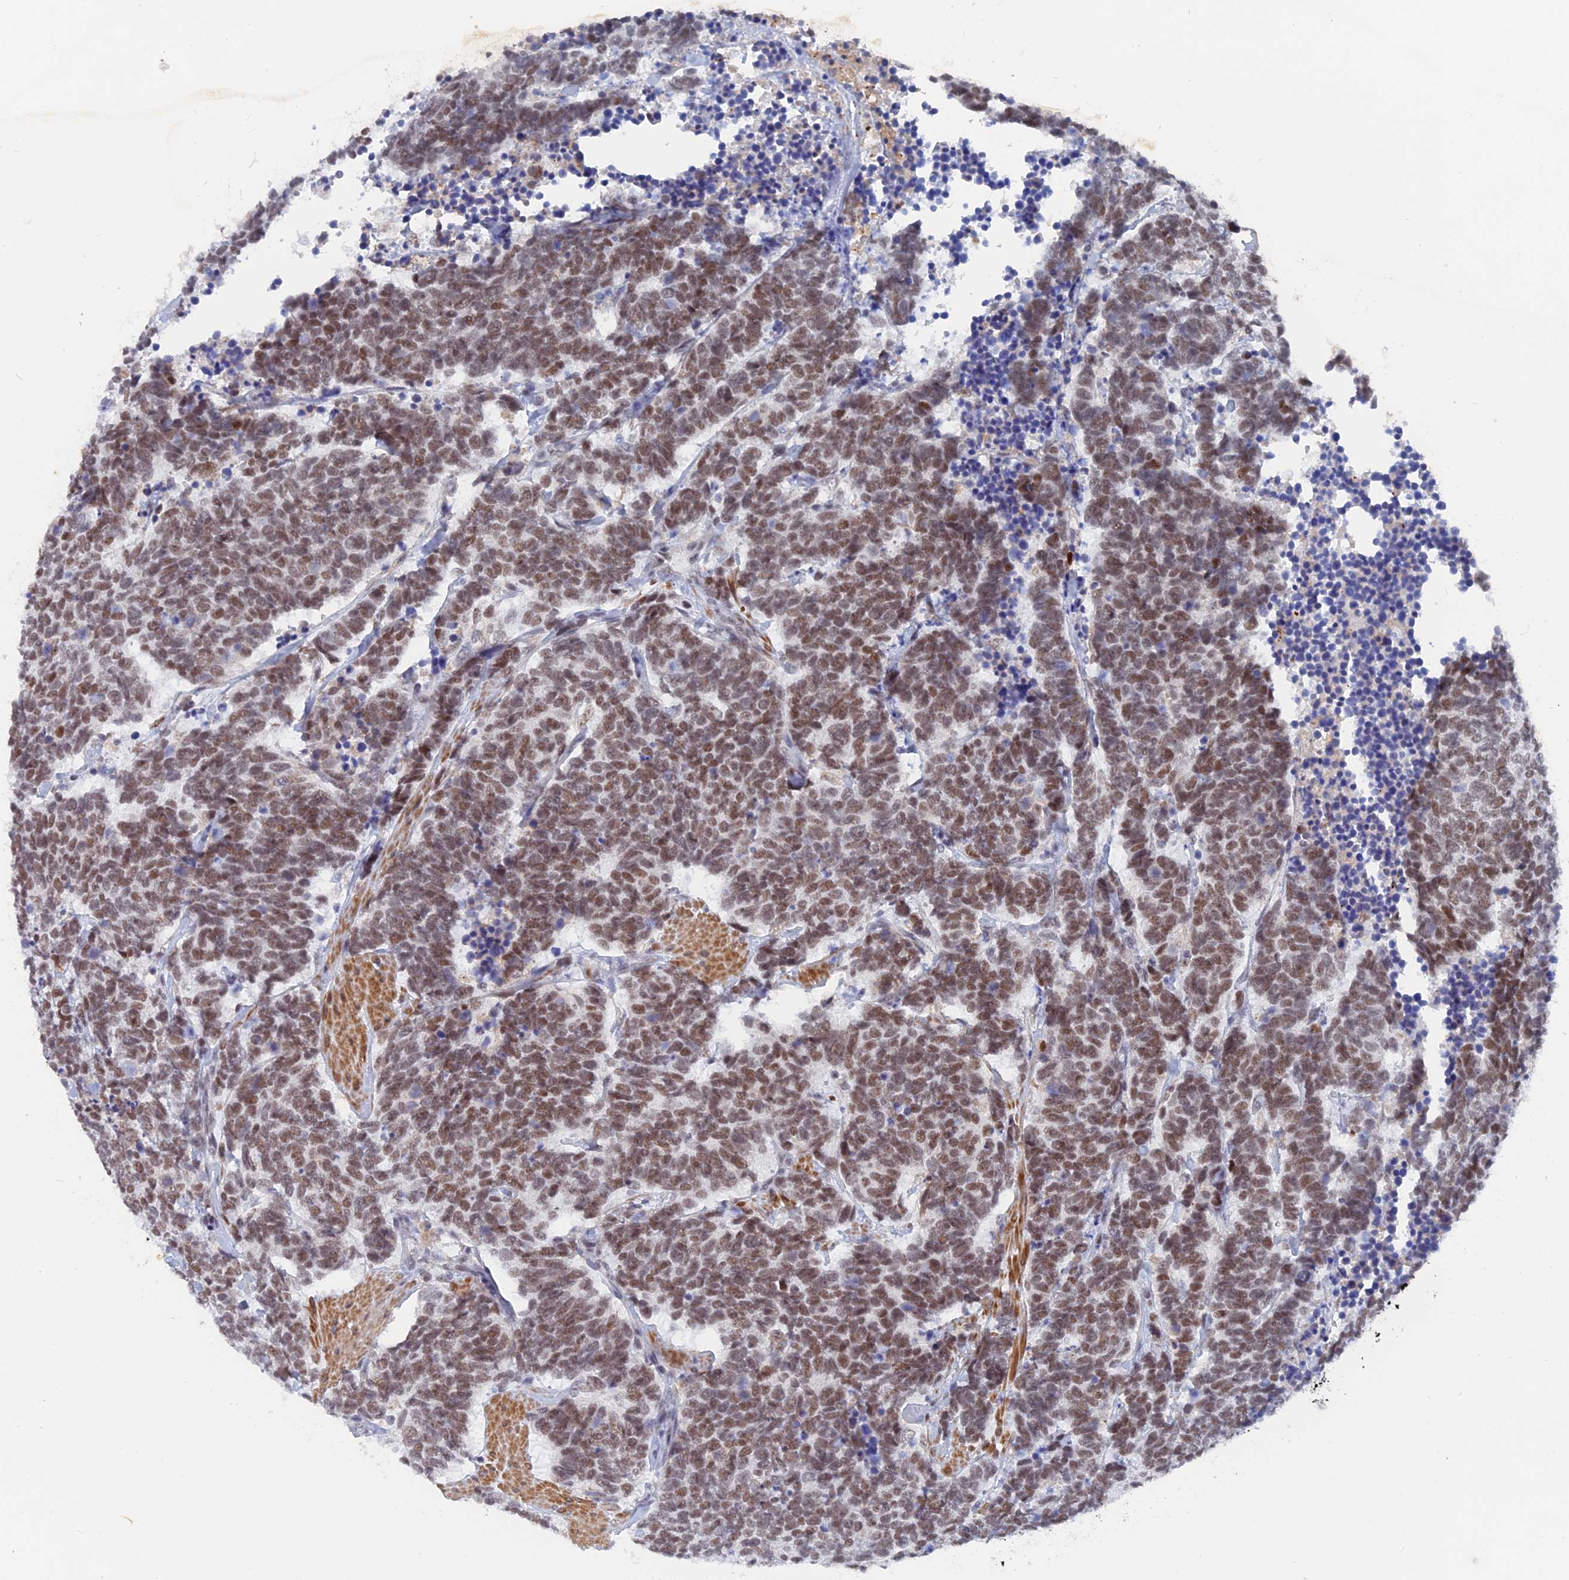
{"staining": {"intensity": "moderate", "quantity": ">75%", "location": "nuclear"}, "tissue": "carcinoid", "cell_type": "Tumor cells", "image_type": "cancer", "snomed": [{"axis": "morphology", "description": "Carcinoma, NOS"}, {"axis": "morphology", "description": "Carcinoid, malignant, NOS"}, {"axis": "topography", "description": "Urinary bladder"}], "caption": "This micrograph reveals immunohistochemistry (IHC) staining of human carcinoma, with medium moderate nuclear staining in about >75% of tumor cells.", "gene": "BRD2", "patient": {"sex": "male", "age": 57}}